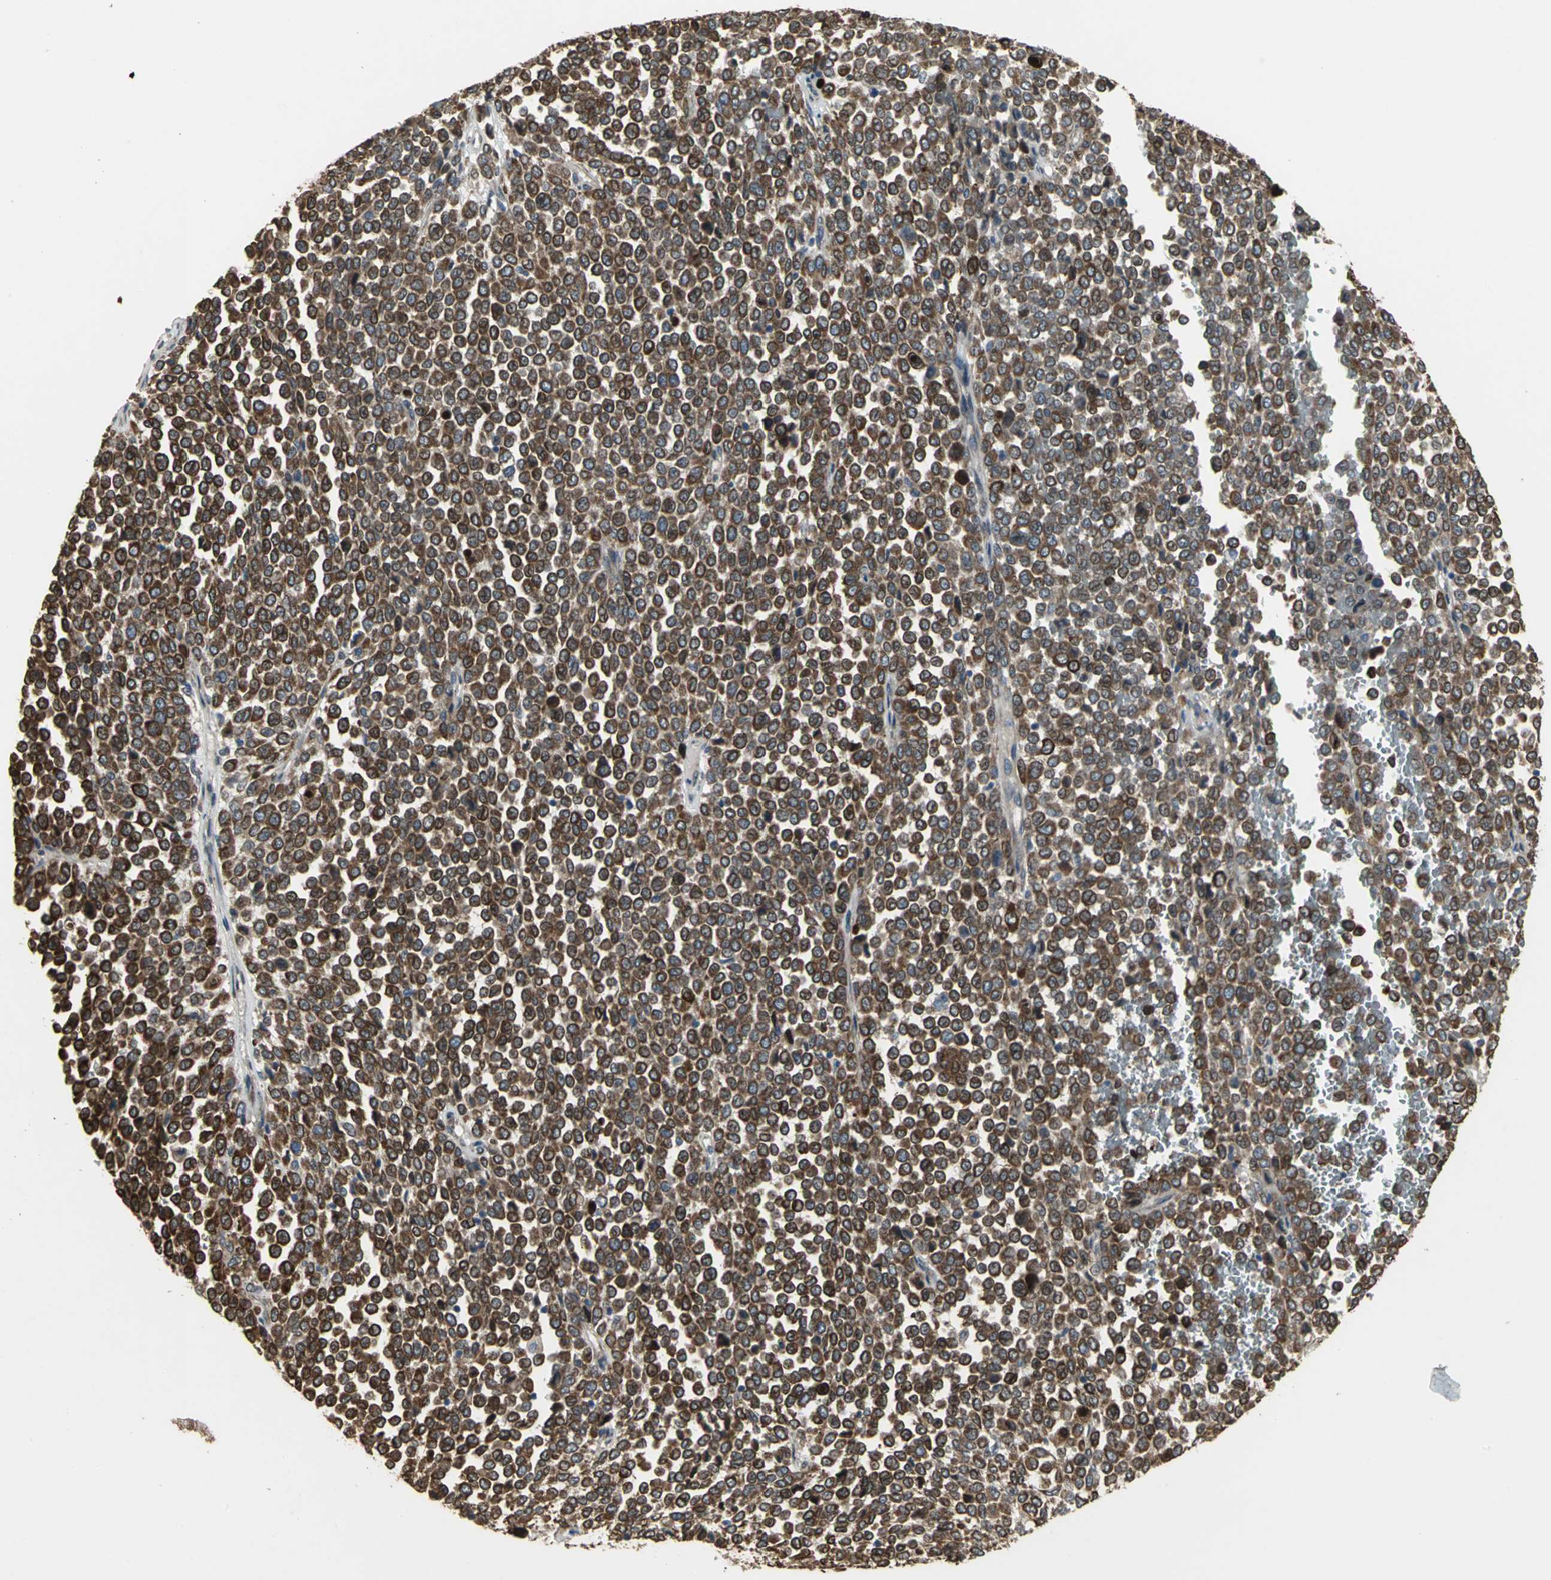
{"staining": {"intensity": "strong", "quantity": ">75%", "location": "cytoplasmic/membranous"}, "tissue": "melanoma", "cell_type": "Tumor cells", "image_type": "cancer", "snomed": [{"axis": "morphology", "description": "Malignant melanoma, Metastatic site"}, {"axis": "topography", "description": "Pancreas"}], "caption": "This is an image of IHC staining of melanoma, which shows strong positivity in the cytoplasmic/membranous of tumor cells.", "gene": "SYVN1", "patient": {"sex": "female", "age": 30}}